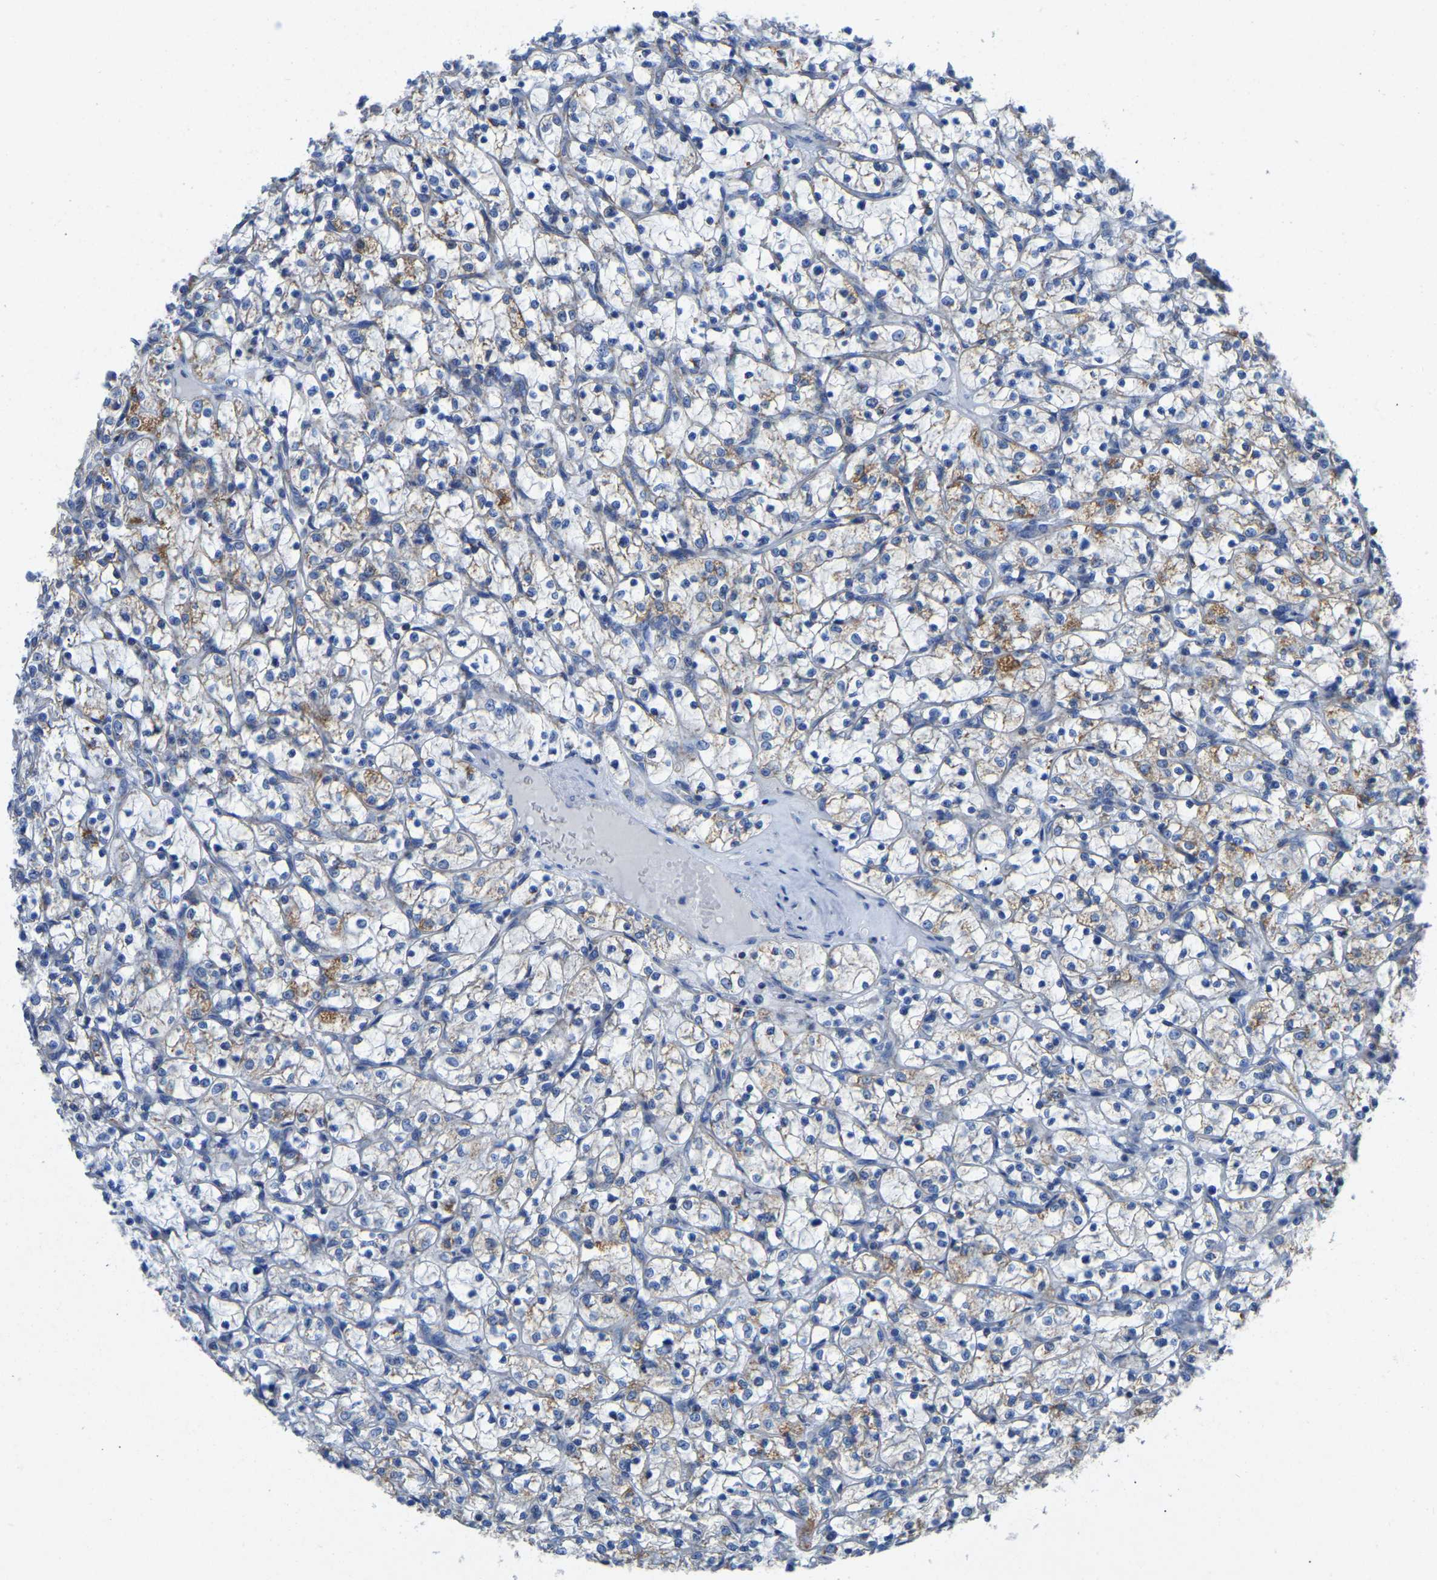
{"staining": {"intensity": "moderate", "quantity": "<25%", "location": "cytoplasmic/membranous"}, "tissue": "renal cancer", "cell_type": "Tumor cells", "image_type": "cancer", "snomed": [{"axis": "morphology", "description": "Adenocarcinoma, NOS"}, {"axis": "topography", "description": "Kidney"}], "caption": "DAB (3,3'-diaminobenzidine) immunohistochemical staining of renal adenocarcinoma shows moderate cytoplasmic/membranous protein staining in about <25% of tumor cells.", "gene": "ETFA", "patient": {"sex": "female", "age": 69}}